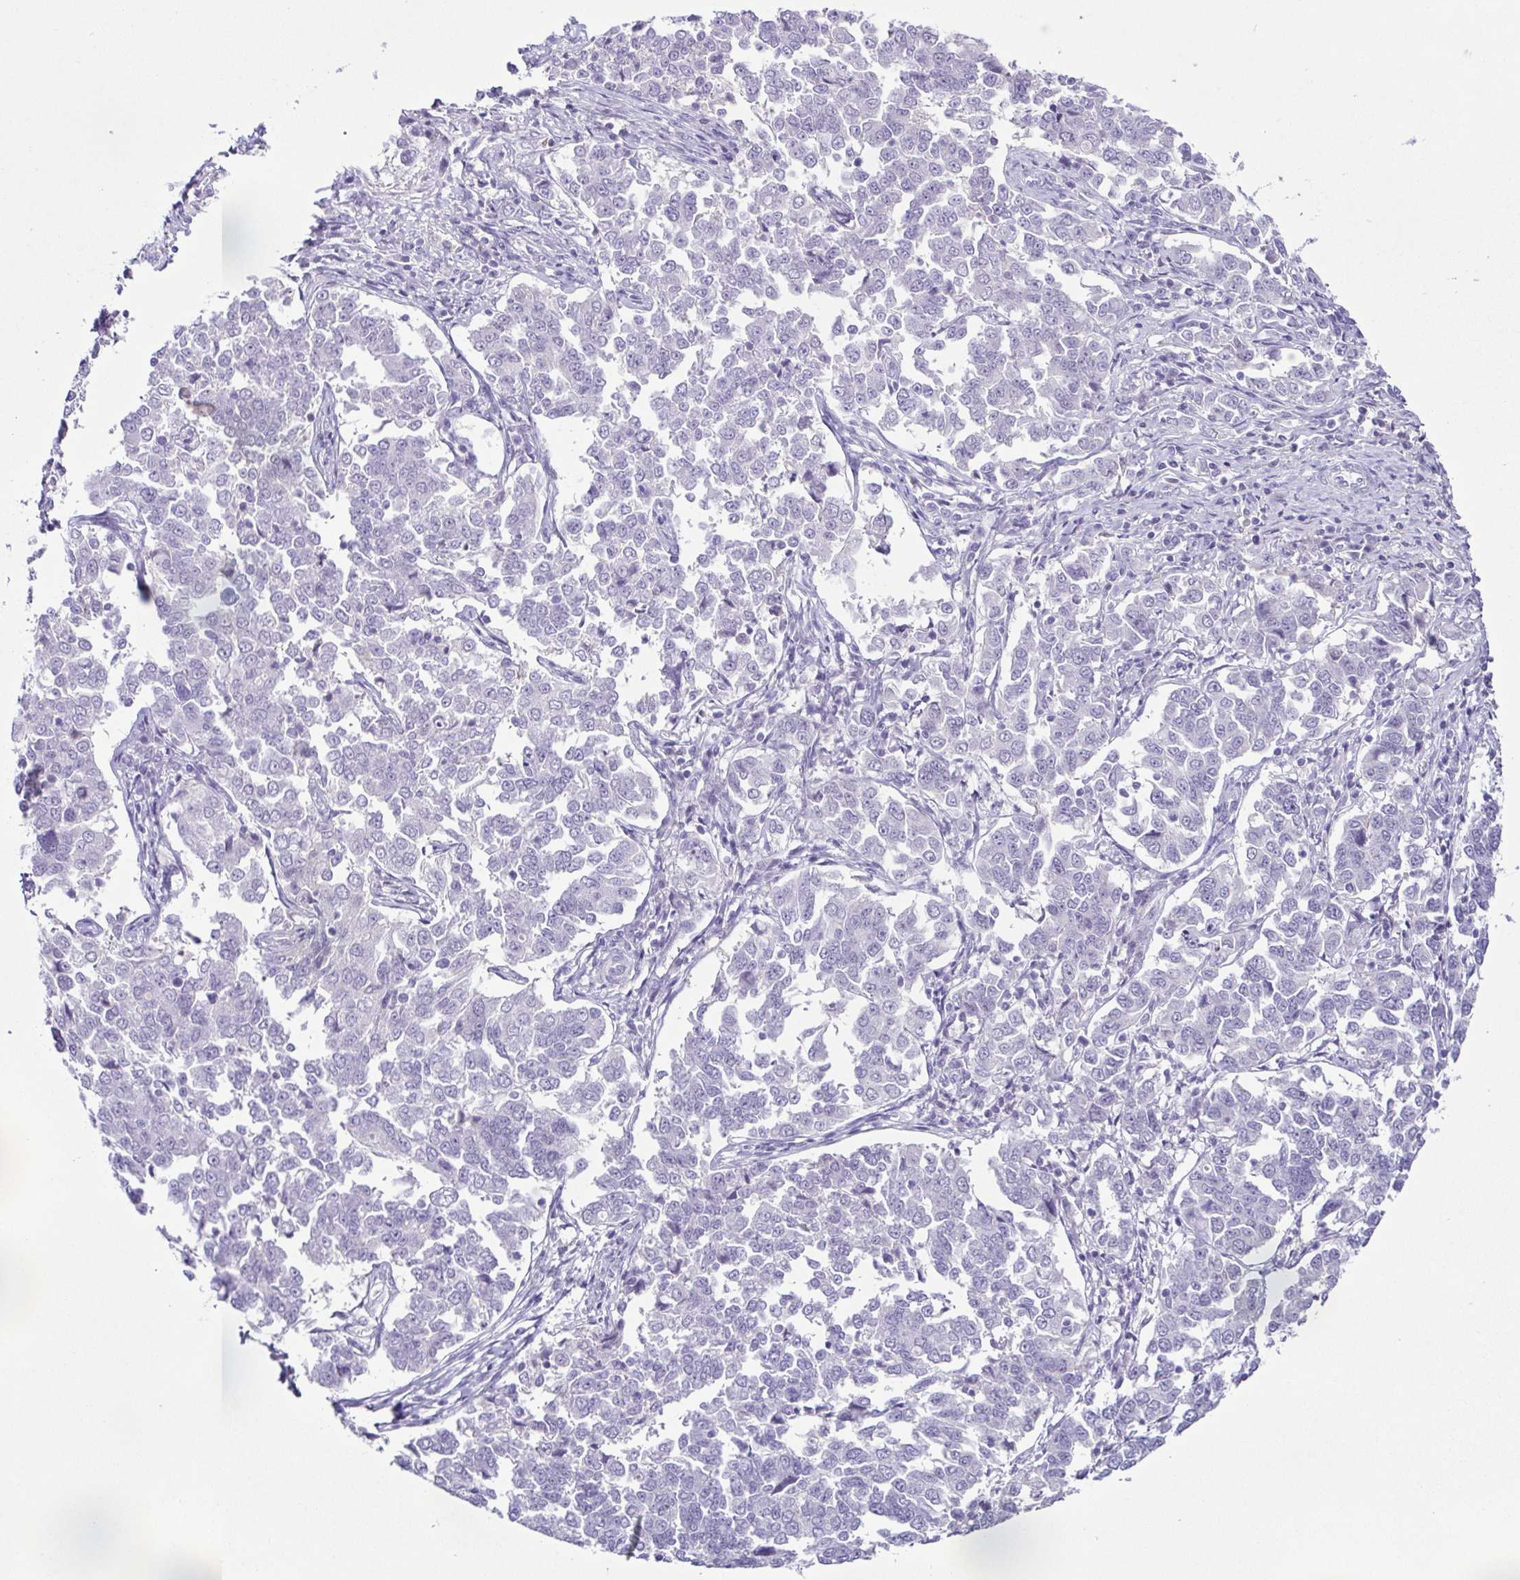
{"staining": {"intensity": "negative", "quantity": "none", "location": "none"}, "tissue": "endometrial cancer", "cell_type": "Tumor cells", "image_type": "cancer", "snomed": [{"axis": "morphology", "description": "Adenocarcinoma, NOS"}, {"axis": "topography", "description": "Endometrium"}], "caption": "This histopathology image is of adenocarcinoma (endometrial) stained with immunohistochemistry to label a protein in brown with the nuclei are counter-stained blue. There is no positivity in tumor cells.", "gene": "TERT", "patient": {"sex": "female", "age": 43}}